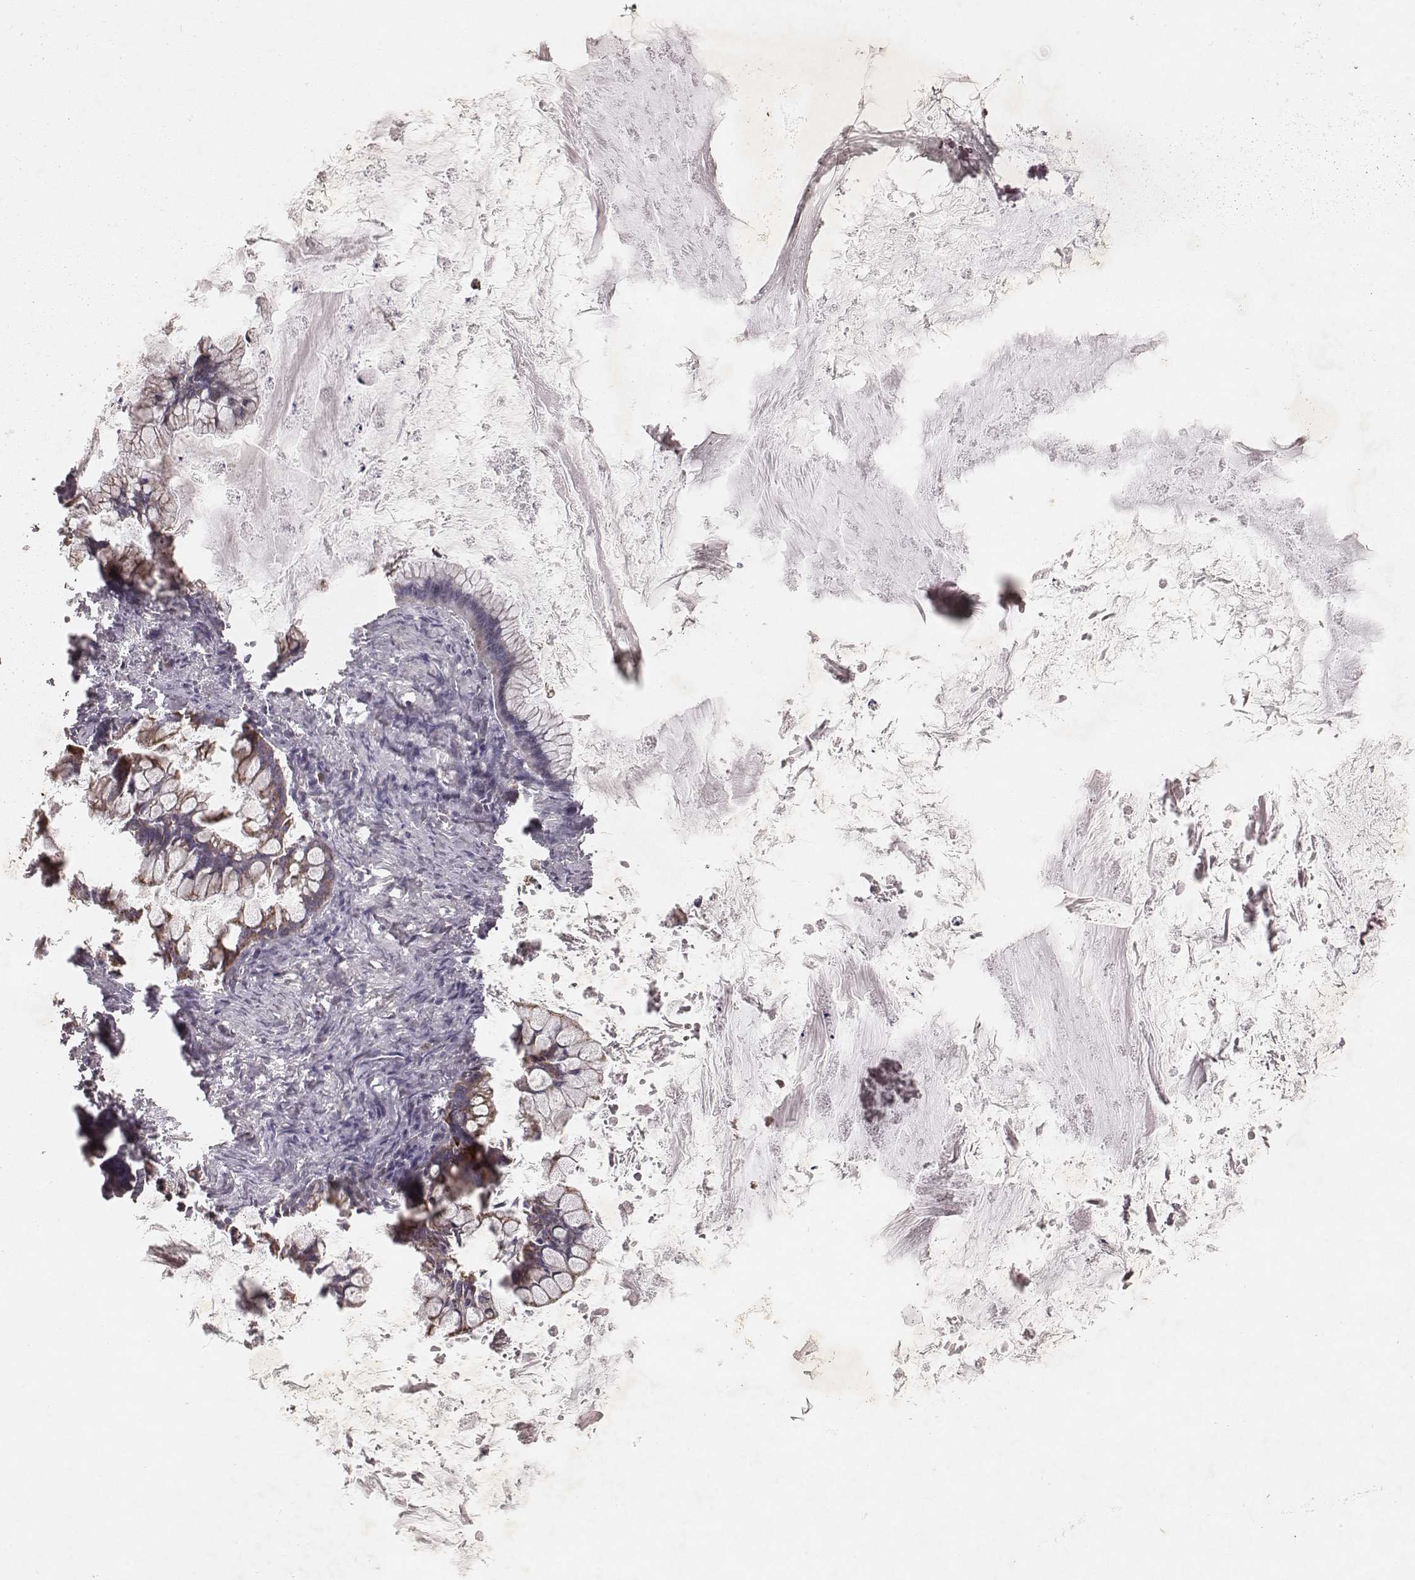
{"staining": {"intensity": "weak", "quantity": ">75%", "location": "cytoplasmic/membranous"}, "tissue": "ovarian cancer", "cell_type": "Tumor cells", "image_type": "cancer", "snomed": [{"axis": "morphology", "description": "Cystadenocarcinoma, mucinous, NOS"}, {"axis": "topography", "description": "Ovary"}], "caption": "The immunohistochemical stain shows weak cytoplasmic/membranous expression in tumor cells of mucinous cystadenocarcinoma (ovarian) tissue. Using DAB (3,3'-diaminobenzidine) (brown) and hematoxylin (blue) stains, captured at high magnification using brightfield microscopy.", "gene": "NDUFA7", "patient": {"sex": "female", "age": 67}}